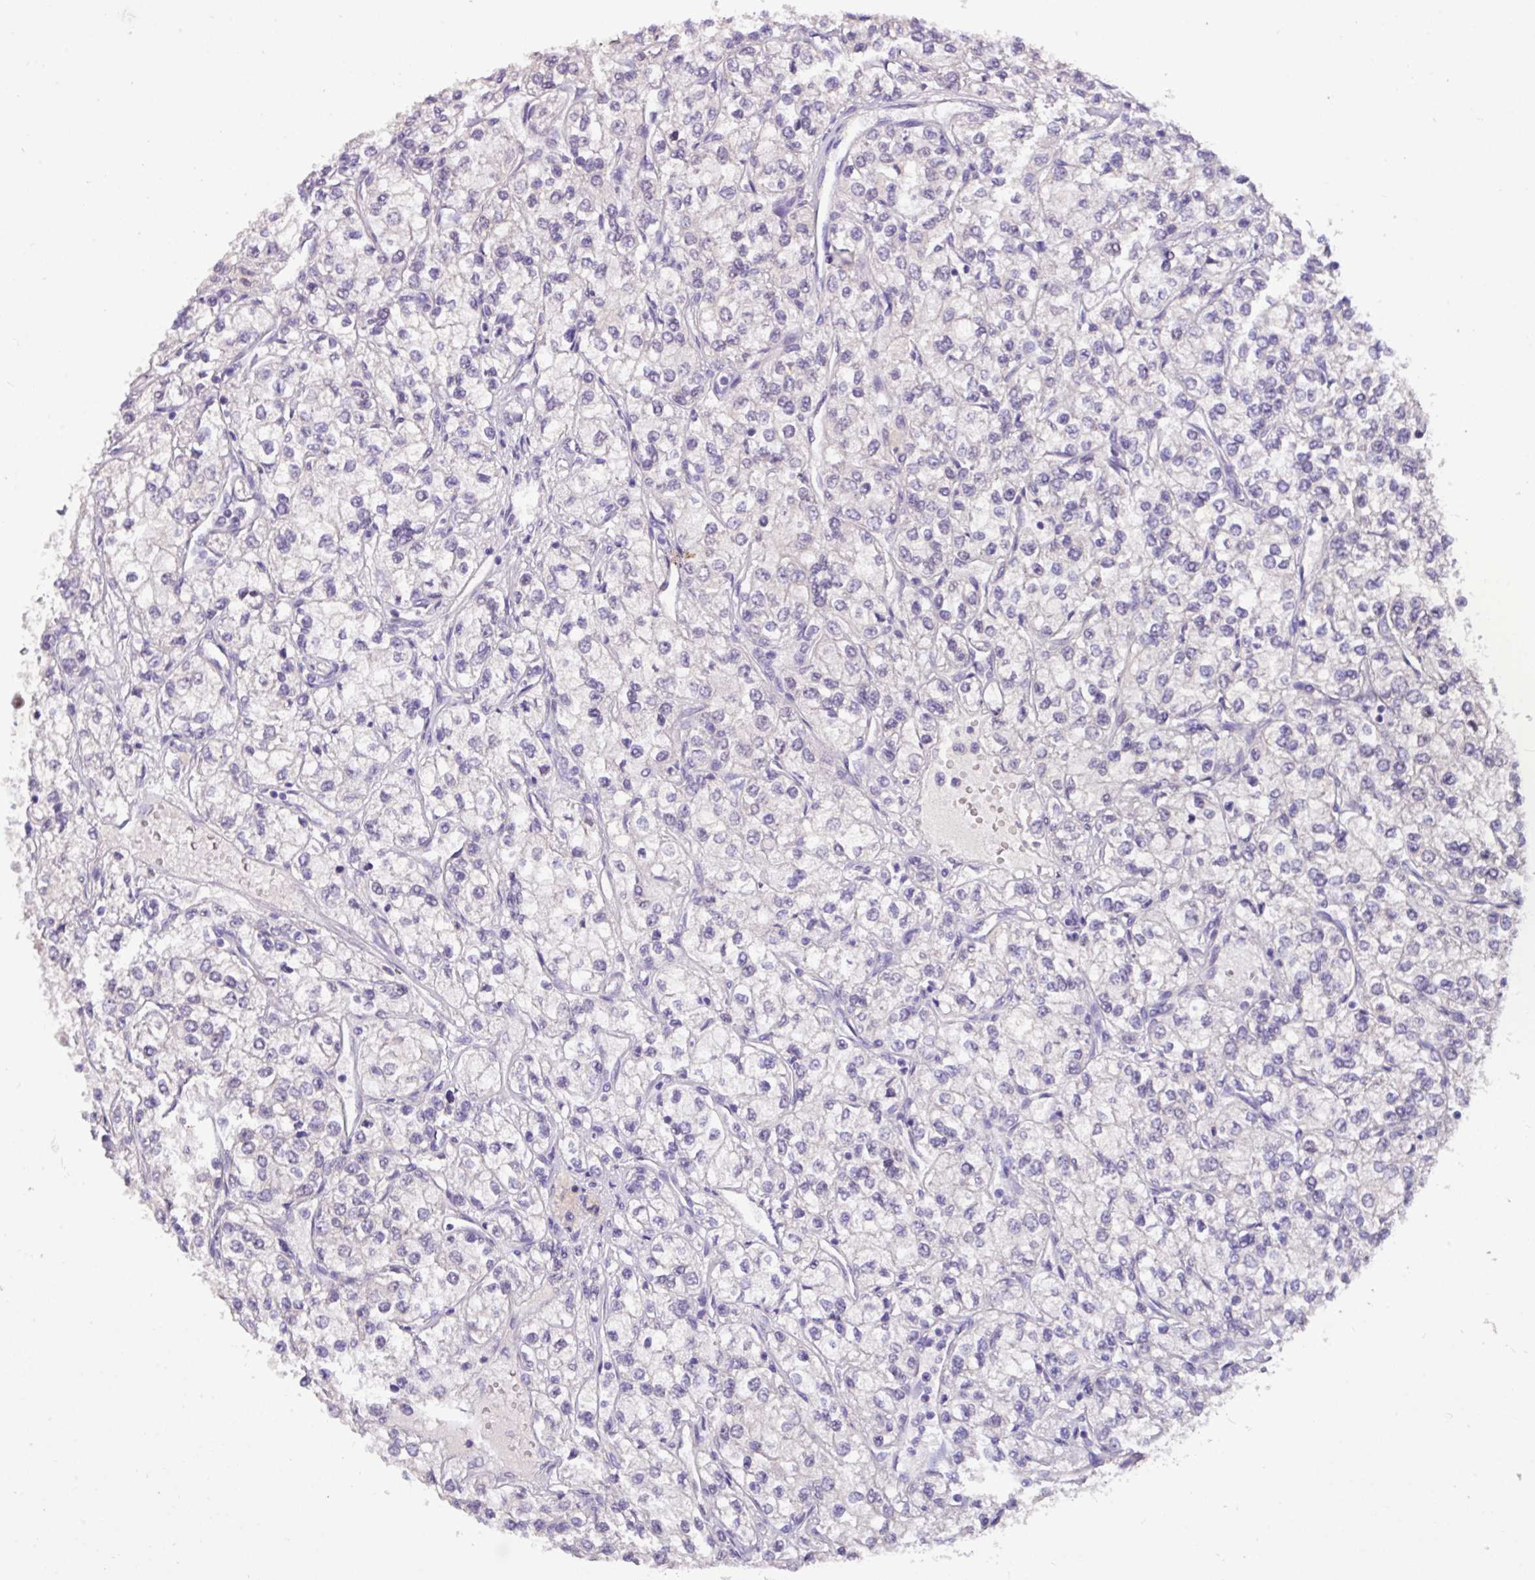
{"staining": {"intensity": "negative", "quantity": "none", "location": "none"}, "tissue": "renal cancer", "cell_type": "Tumor cells", "image_type": "cancer", "snomed": [{"axis": "morphology", "description": "Adenocarcinoma, NOS"}, {"axis": "topography", "description": "Kidney"}], "caption": "IHC photomicrograph of neoplastic tissue: human renal cancer (adenocarcinoma) stained with DAB displays no significant protein staining in tumor cells. The staining was performed using DAB (3,3'-diaminobenzidine) to visualize the protein expression in brown, while the nuclei were stained in blue with hematoxylin (Magnification: 20x).", "gene": "PAX8", "patient": {"sex": "male", "age": 80}}